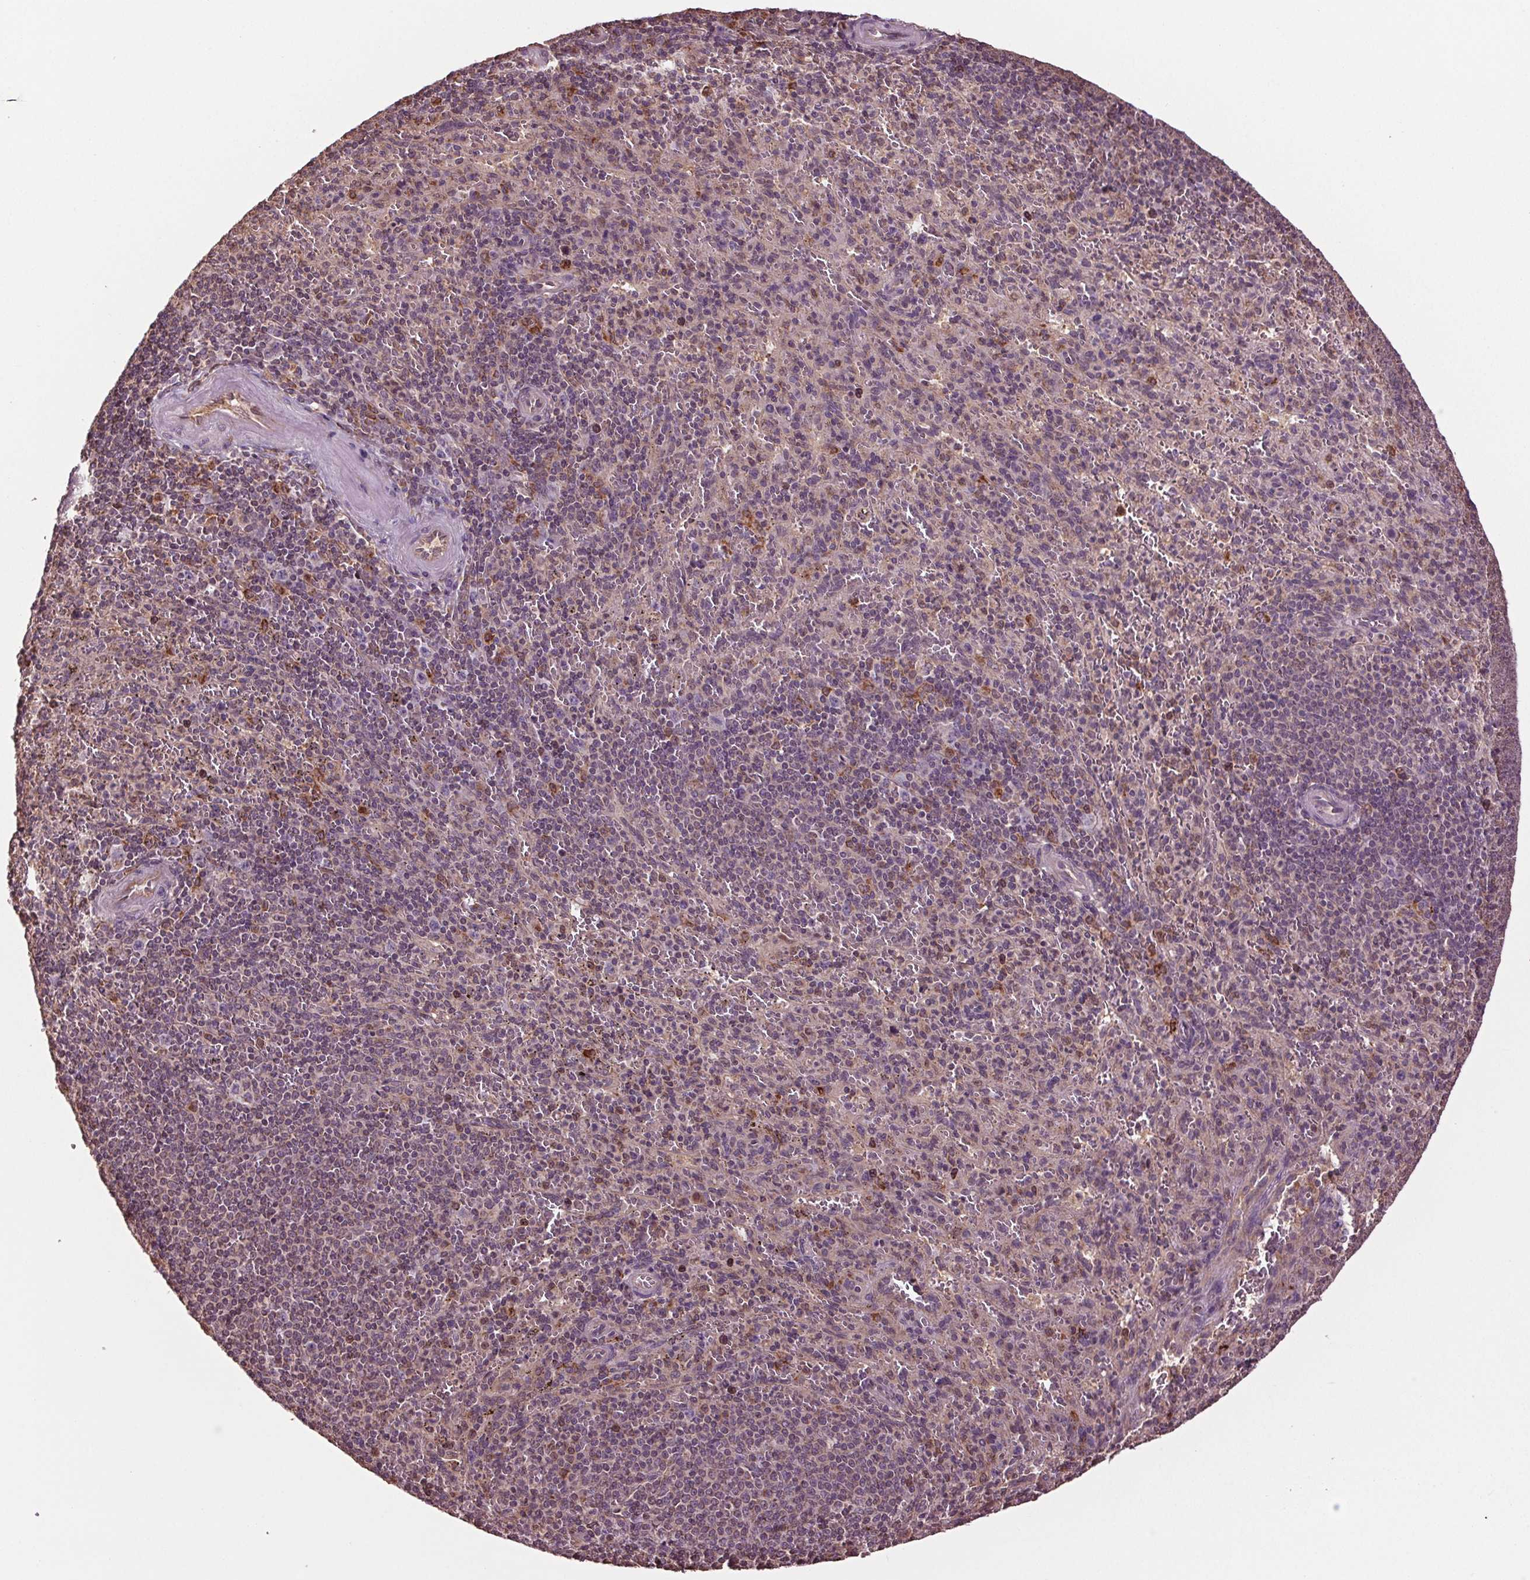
{"staining": {"intensity": "weak", "quantity": "<25%", "location": "cytoplasmic/membranous"}, "tissue": "spleen", "cell_type": "Cells in red pulp", "image_type": "normal", "snomed": [{"axis": "morphology", "description": "Normal tissue, NOS"}, {"axis": "topography", "description": "Spleen"}], "caption": "IHC of benign spleen exhibits no expression in cells in red pulp.", "gene": "RNPEP", "patient": {"sex": "male", "age": 57}}